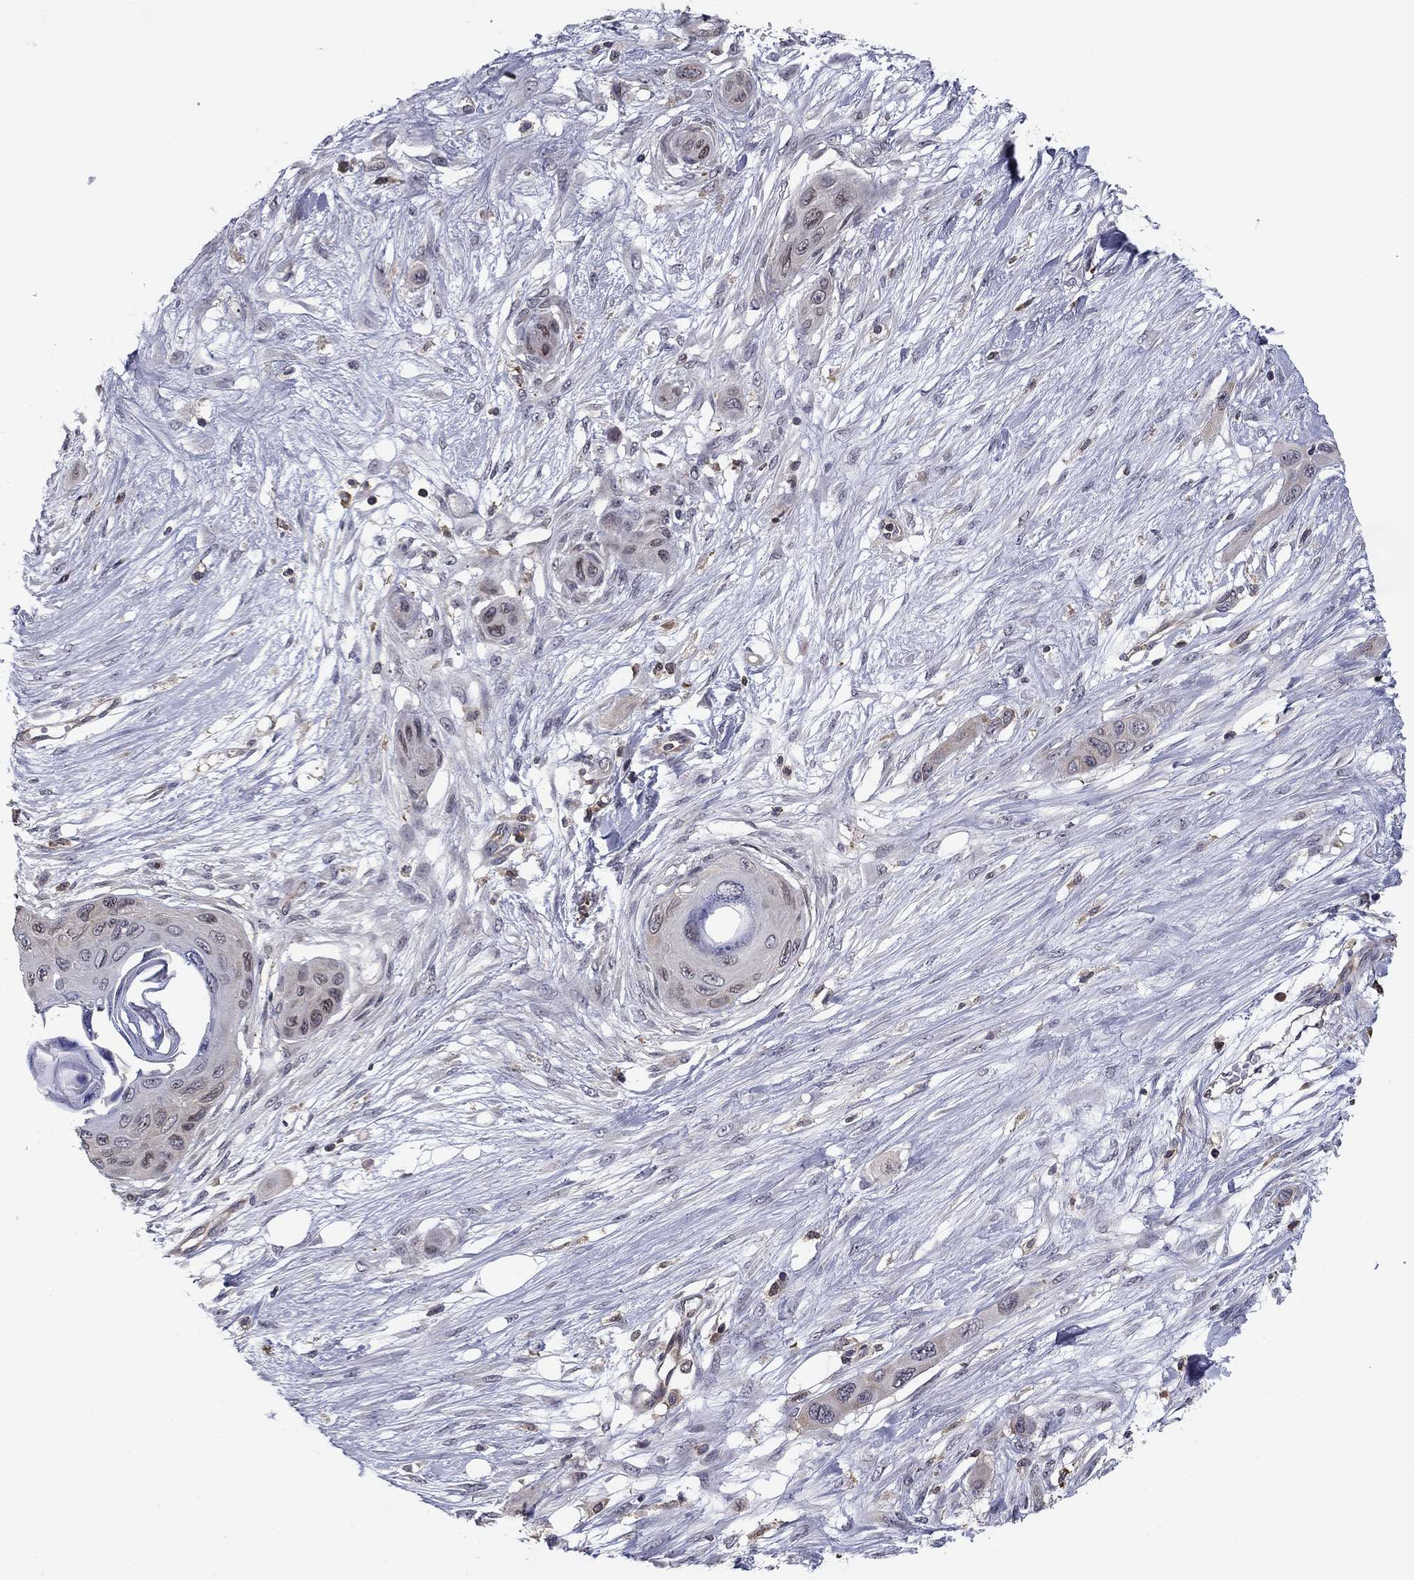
{"staining": {"intensity": "negative", "quantity": "none", "location": "none"}, "tissue": "skin cancer", "cell_type": "Tumor cells", "image_type": "cancer", "snomed": [{"axis": "morphology", "description": "Squamous cell carcinoma, NOS"}, {"axis": "topography", "description": "Skin"}], "caption": "Tumor cells are negative for brown protein staining in skin squamous cell carcinoma. (Brightfield microscopy of DAB immunohistochemistry (IHC) at high magnification).", "gene": "PLCB2", "patient": {"sex": "male", "age": 79}}